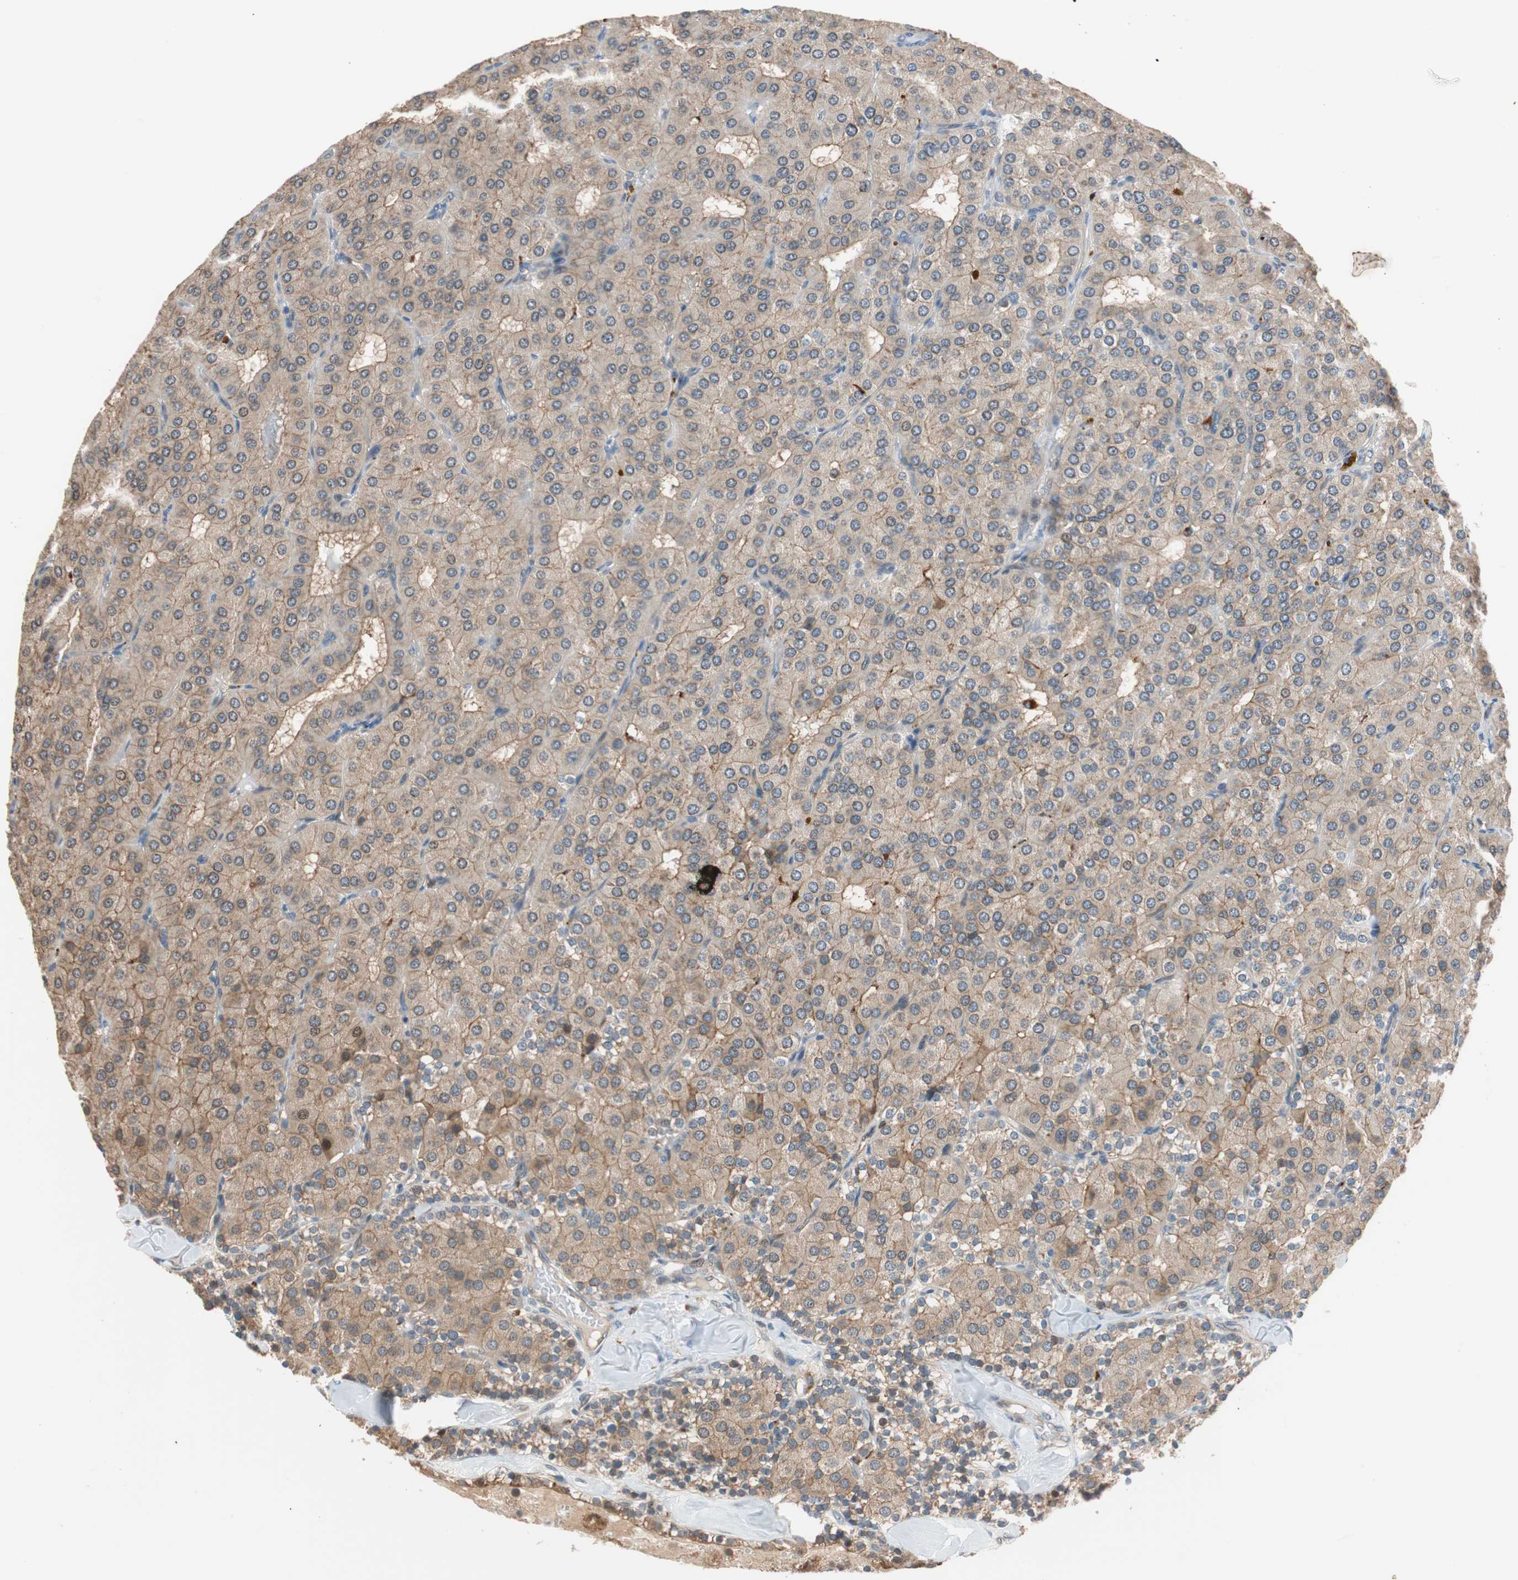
{"staining": {"intensity": "moderate", "quantity": ">75%", "location": "cytoplasmic/membranous"}, "tissue": "parathyroid gland", "cell_type": "Glandular cells", "image_type": "normal", "snomed": [{"axis": "morphology", "description": "Normal tissue, NOS"}, {"axis": "morphology", "description": "Adenoma, NOS"}, {"axis": "topography", "description": "Parathyroid gland"}], "caption": "A photomicrograph of human parathyroid gland stained for a protein demonstrates moderate cytoplasmic/membranous brown staining in glandular cells.", "gene": "P3R3URF", "patient": {"sex": "female", "age": 86}}